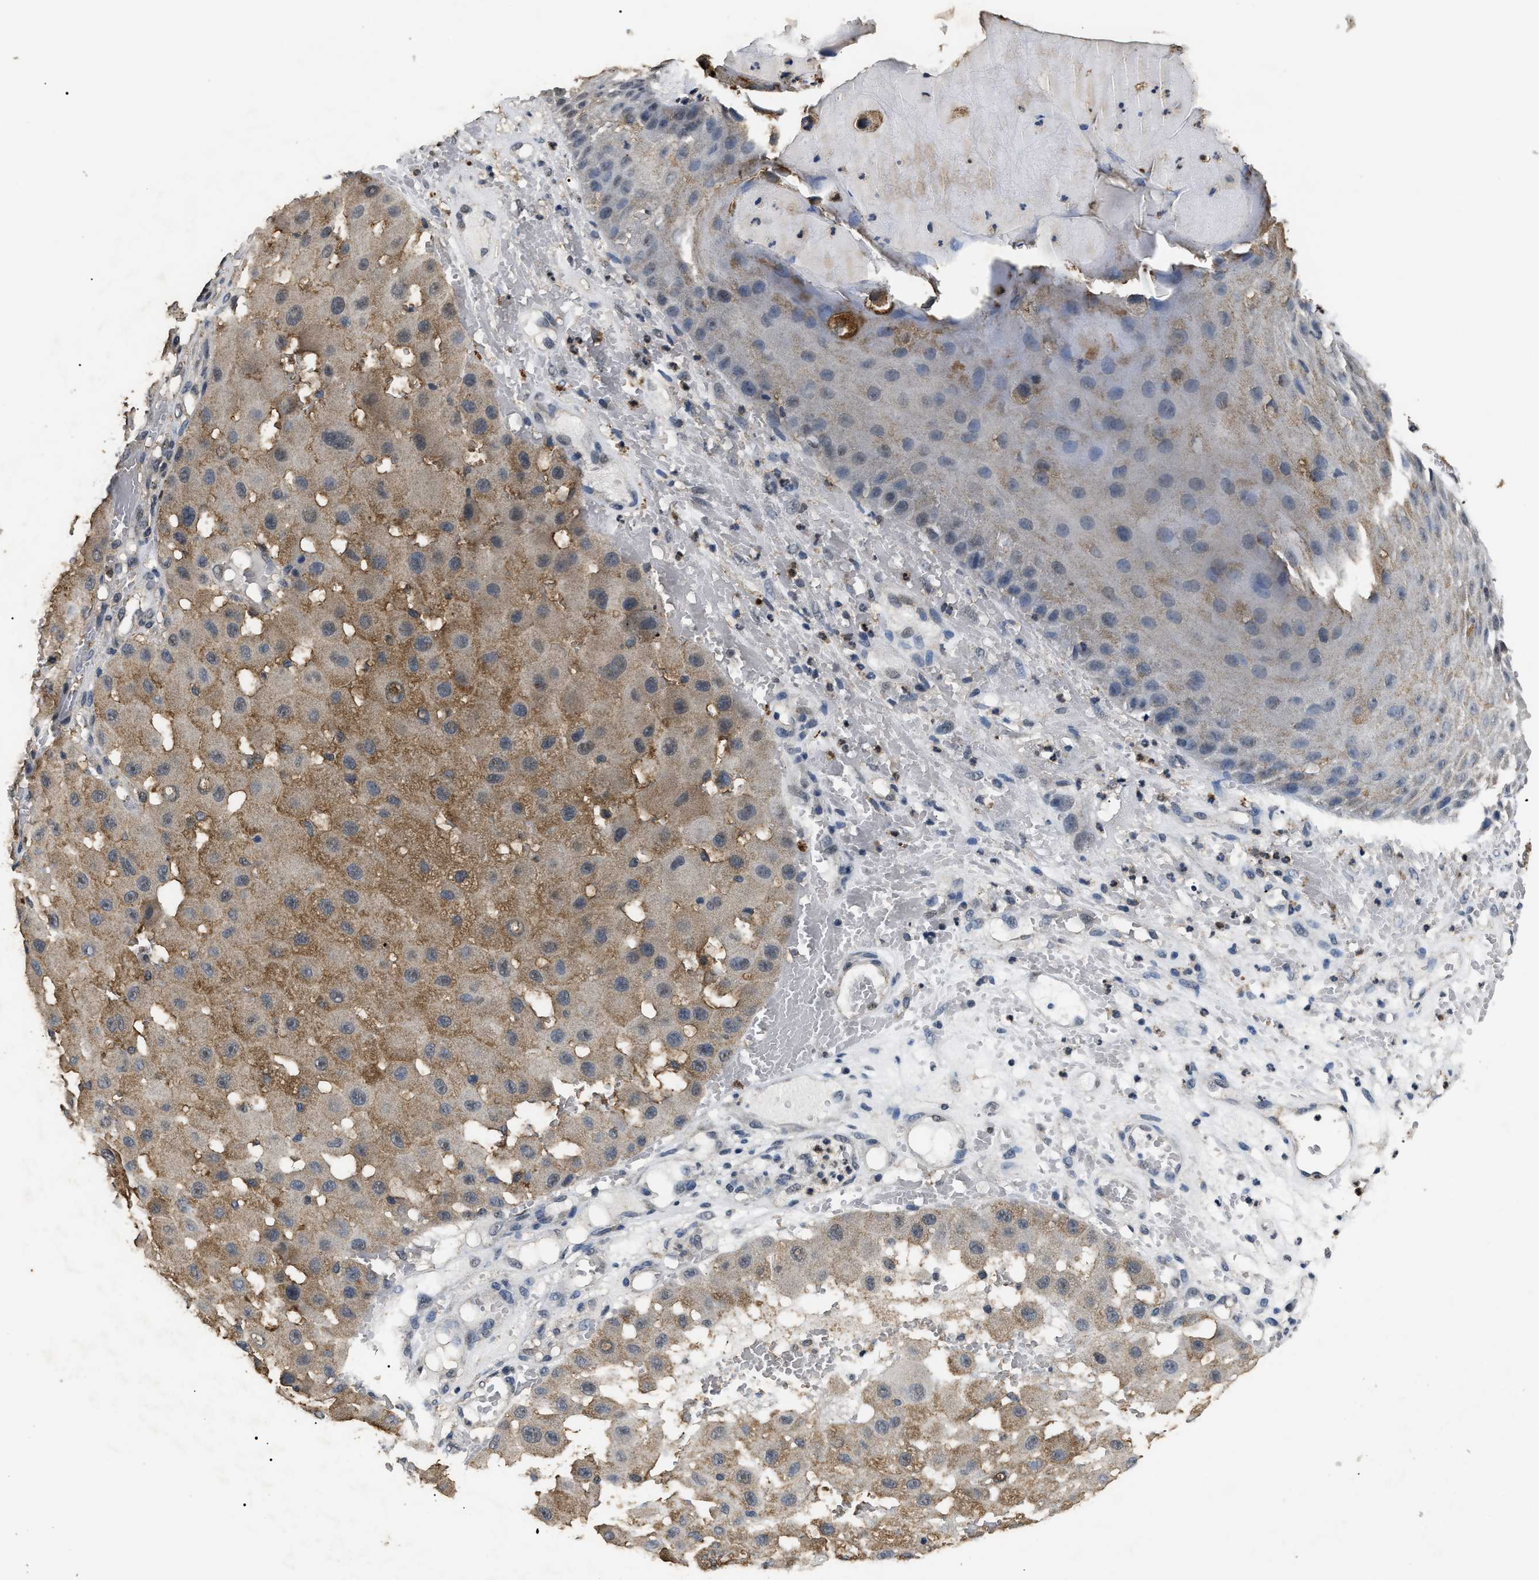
{"staining": {"intensity": "moderate", "quantity": ">75%", "location": "cytoplasmic/membranous"}, "tissue": "melanoma", "cell_type": "Tumor cells", "image_type": "cancer", "snomed": [{"axis": "morphology", "description": "Malignant melanoma, NOS"}, {"axis": "topography", "description": "Skin"}], "caption": "Moderate cytoplasmic/membranous expression is seen in approximately >75% of tumor cells in malignant melanoma. (IHC, brightfield microscopy, high magnification).", "gene": "ANP32E", "patient": {"sex": "female", "age": 81}}